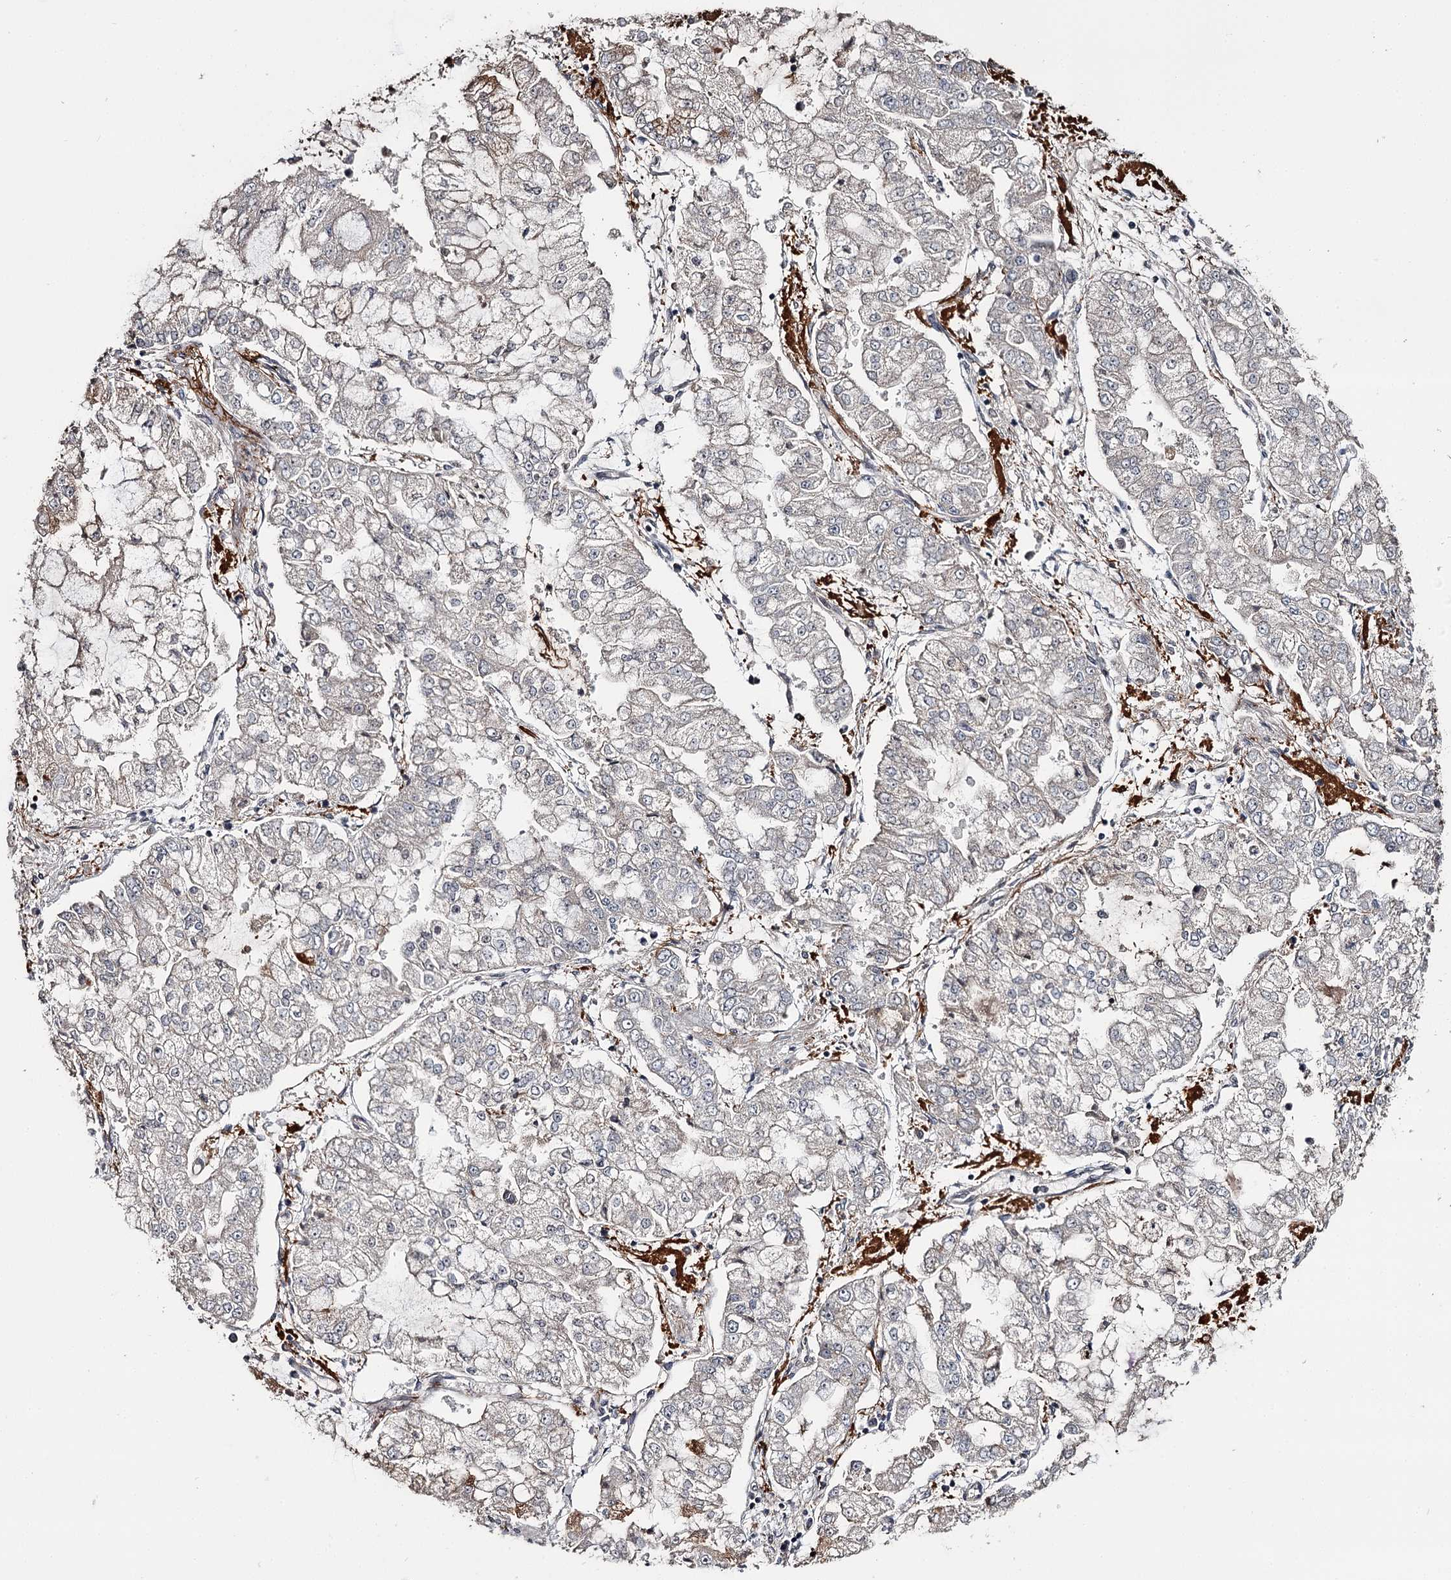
{"staining": {"intensity": "negative", "quantity": "none", "location": "none"}, "tissue": "stomach cancer", "cell_type": "Tumor cells", "image_type": "cancer", "snomed": [{"axis": "morphology", "description": "Adenocarcinoma, NOS"}, {"axis": "topography", "description": "Stomach"}], "caption": "Immunohistochemistry (IHC) of stomach cancer (adenocarcinoma) demonstrates no positivity in tumor cells. Brightfield microscopy of immunohistochemistry stained with DAB (3,3'-diaminobenzidine) (brown) and hematoxylin (blue), captured at high magnification.", "gene": "CWF19L2", "patient": {"sex": "male", "age": 76}}